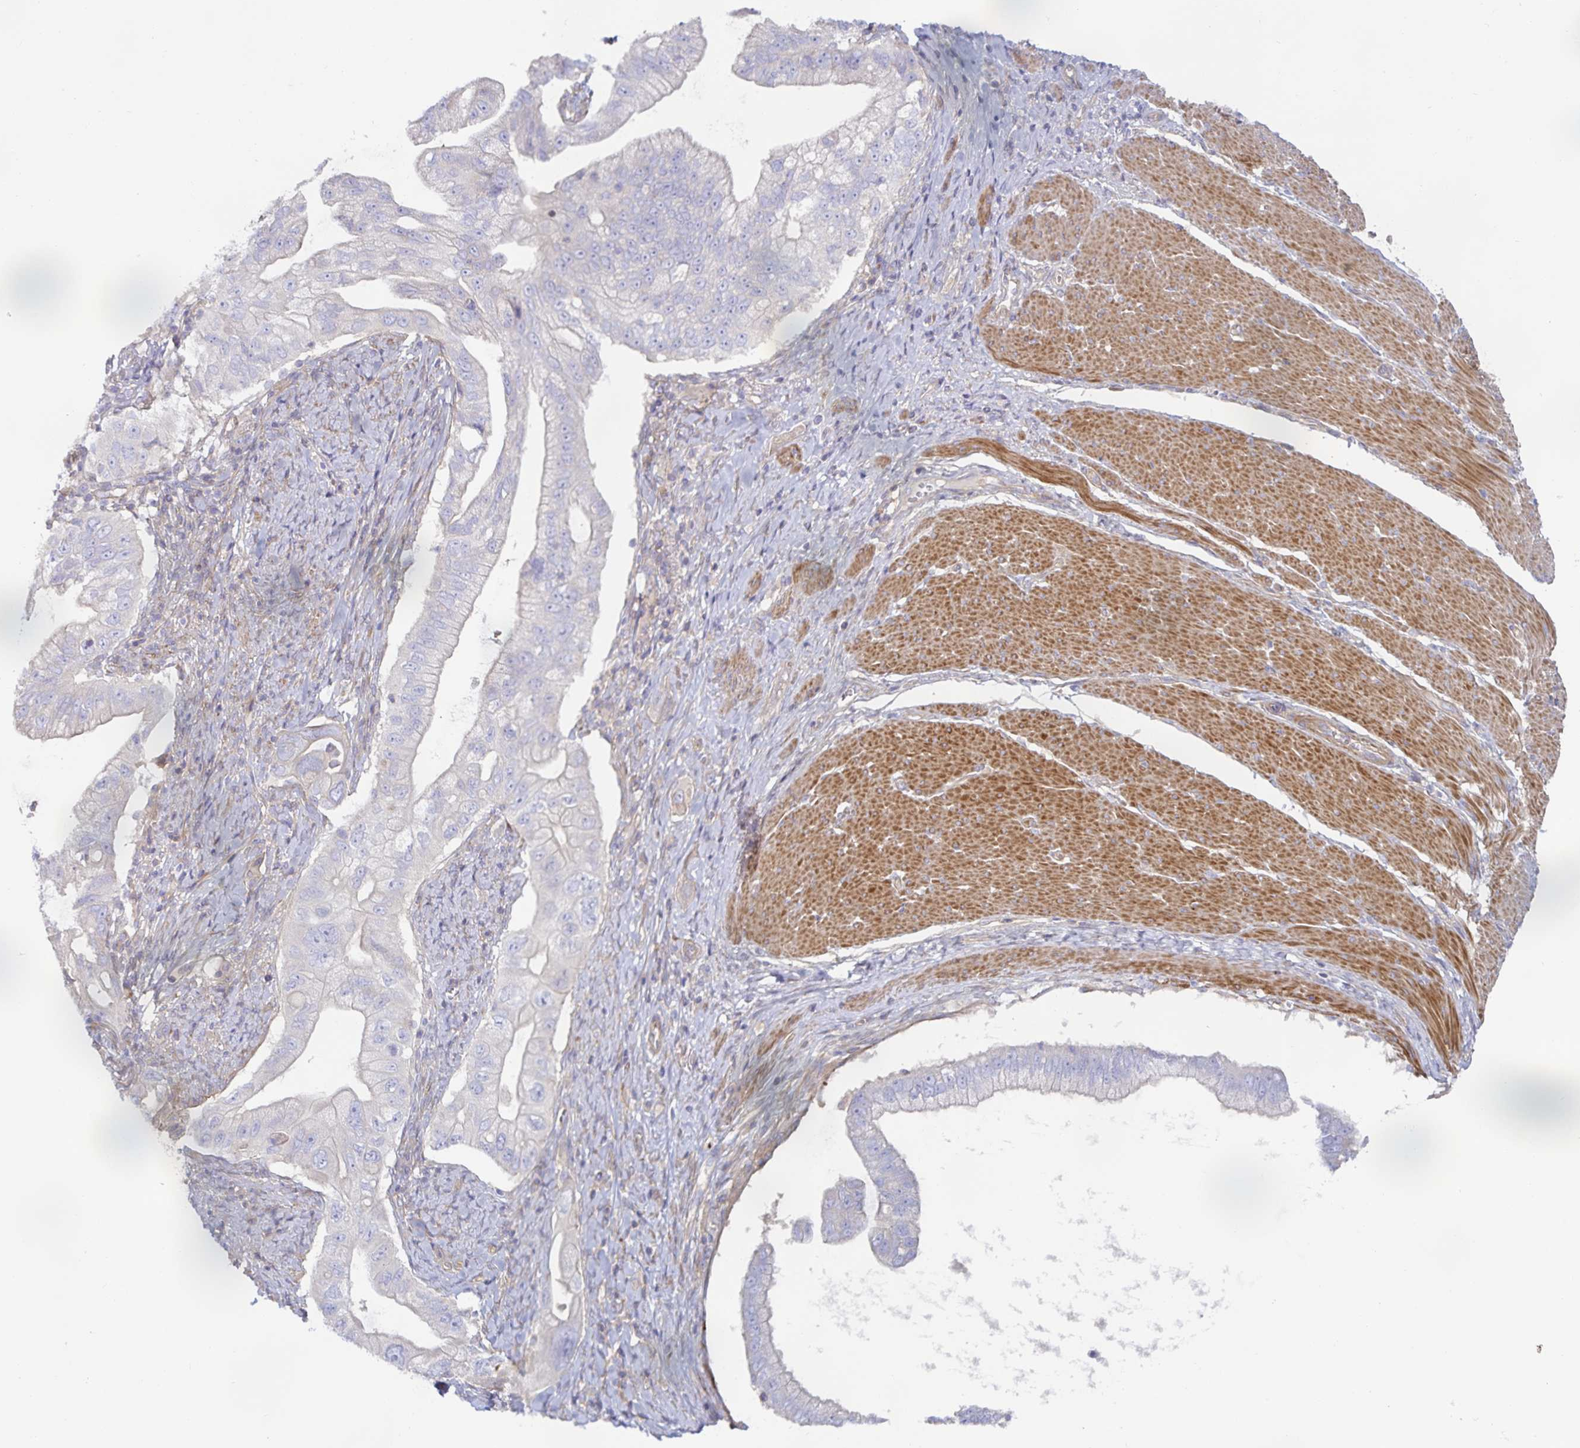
{"staining": {"intensity": "negative", "quantity": "none", "location": "none"}, "tissue": "pancreatic cancer", "cell_type": "Tumor cells", "image_type": "cancer", "snomed": [{"axis": "morphology", "description": "Adenocarcinoma, NOS"}, {"axis": "topography", "description": "Pancreas"}], "caption": "Immunohistochemistry photomicrograph of neoplastic tissue: pancreatic cancer (adenocarcinoma) stained with DAB (3,3'-diaminobenzidine) reveals no significant protein positivity in tumor cells.", "gene": "METTL22", "patient": {"sex": "male", "age": 70}}